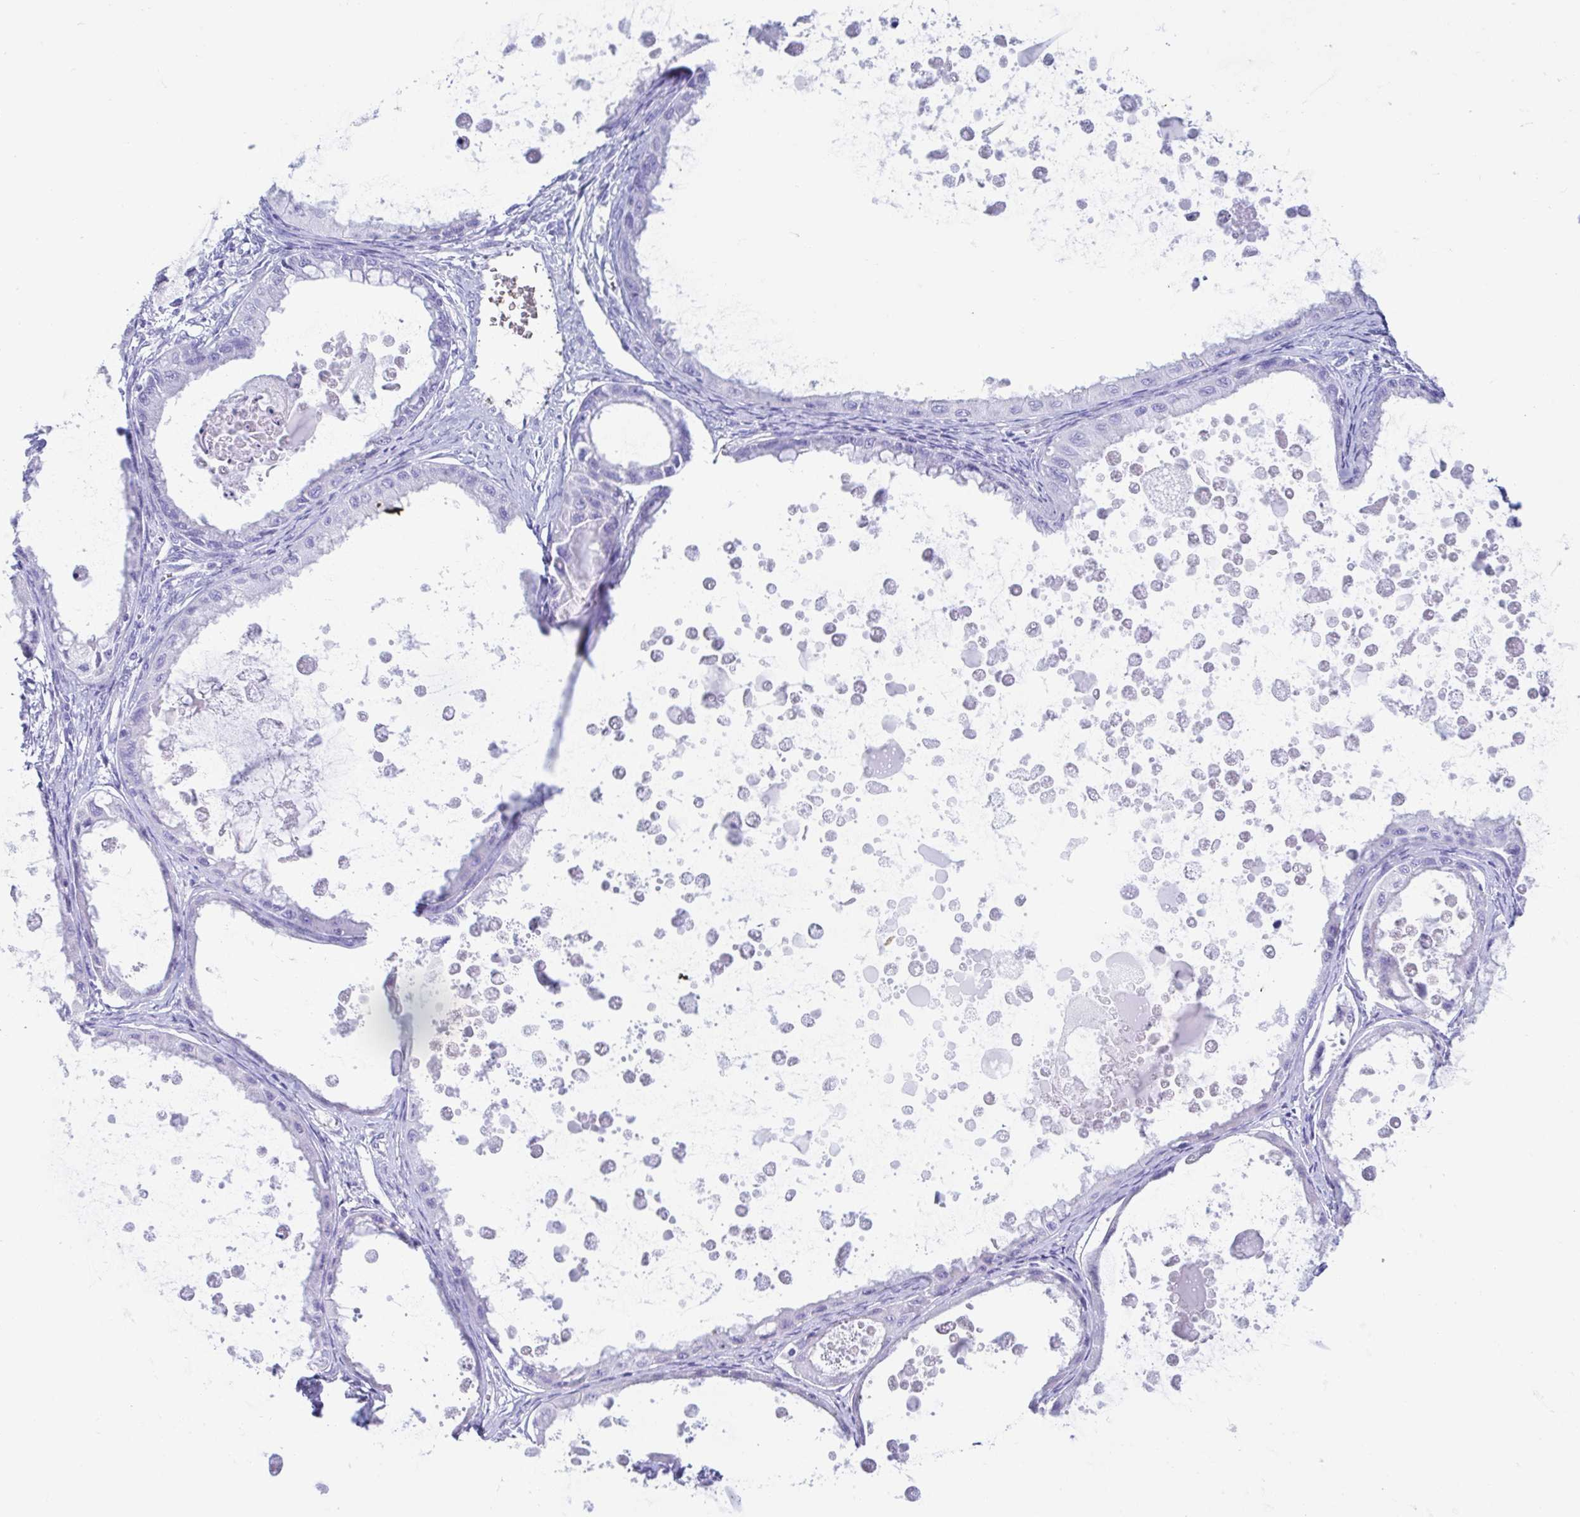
{"staining": {"intensity": "negative", "quantity": "none", "location": "none"}, "tissue": "ovarian cancer", "cell_type": "Tumor cells", "image_type": "cancer", "snomed": [{"axis": "morphology", "description": "Cystadenocarcinoma, mucinous, NOS"}, {"axis": "topography", "description": "Ovary"}], "caption": "This micrograph is of ovarian cancer (mucinous cystadenocarcinoma) stained with IHC to label a protein in brown with the nuclei are counter-stained blue. There is no positivity in tumor cells.", "gene": "GKN1", "patient": {"sex": "female", "age": 64}}